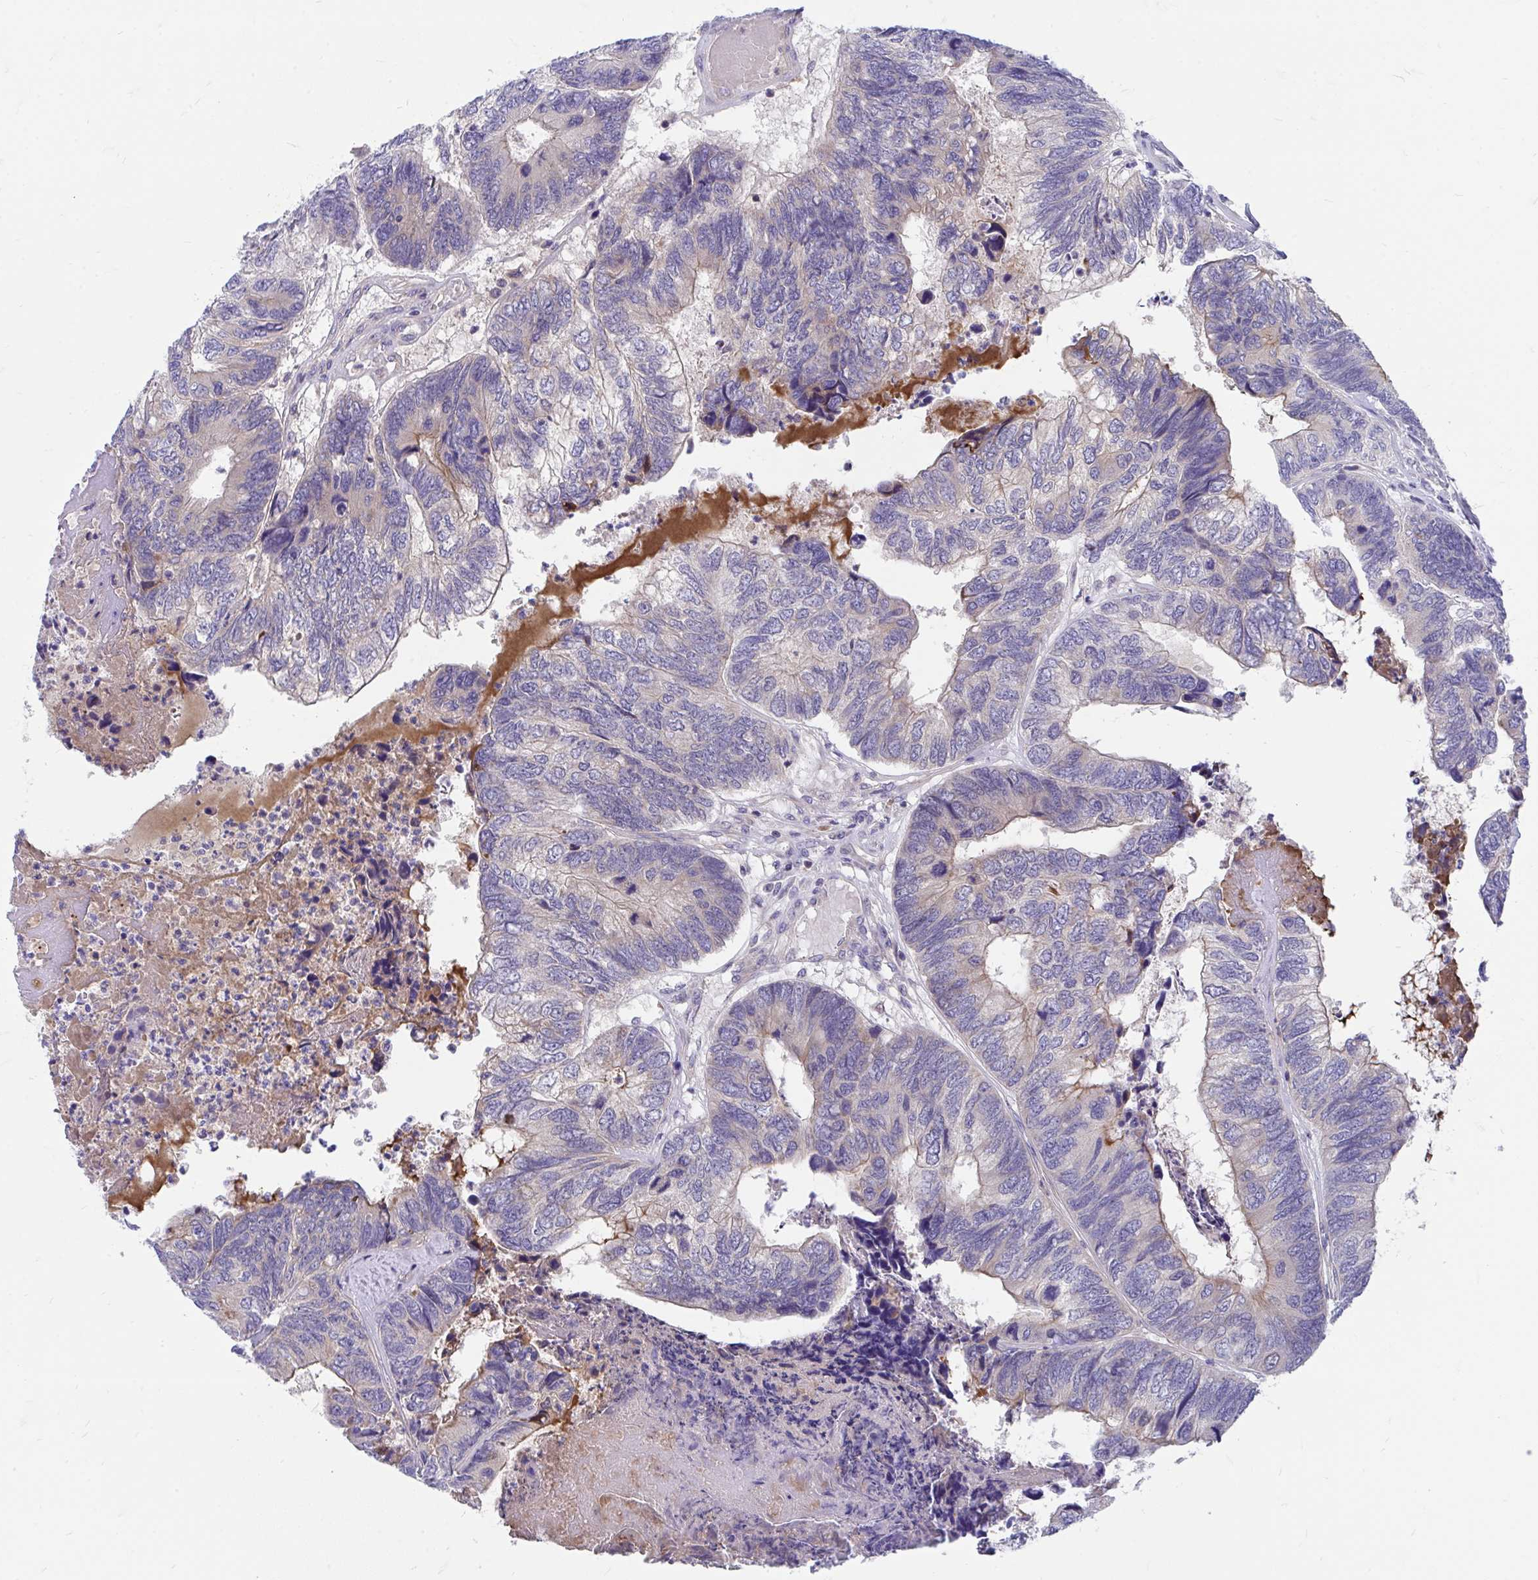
{"staining": {"intensity": "weak", "quantity": "<25%", "location": "cytoplasmic/membranous"}, "tissue": "colorectal cancer", "cell_type": "Tumor cells", "image_type": "cancer", "snomed": [{"axis": "morphology", "description": "Adenocarcinoma, NOS"}, {"axis": "topography", "description": "Colon"}], "caption": "Adenocarcinoma (colorectal) was stained to show a protein in brown. There is no significant positivity in tumor cells.", "gene": "FHIP1B", "patient": {"sex": "female", "age": 67}}